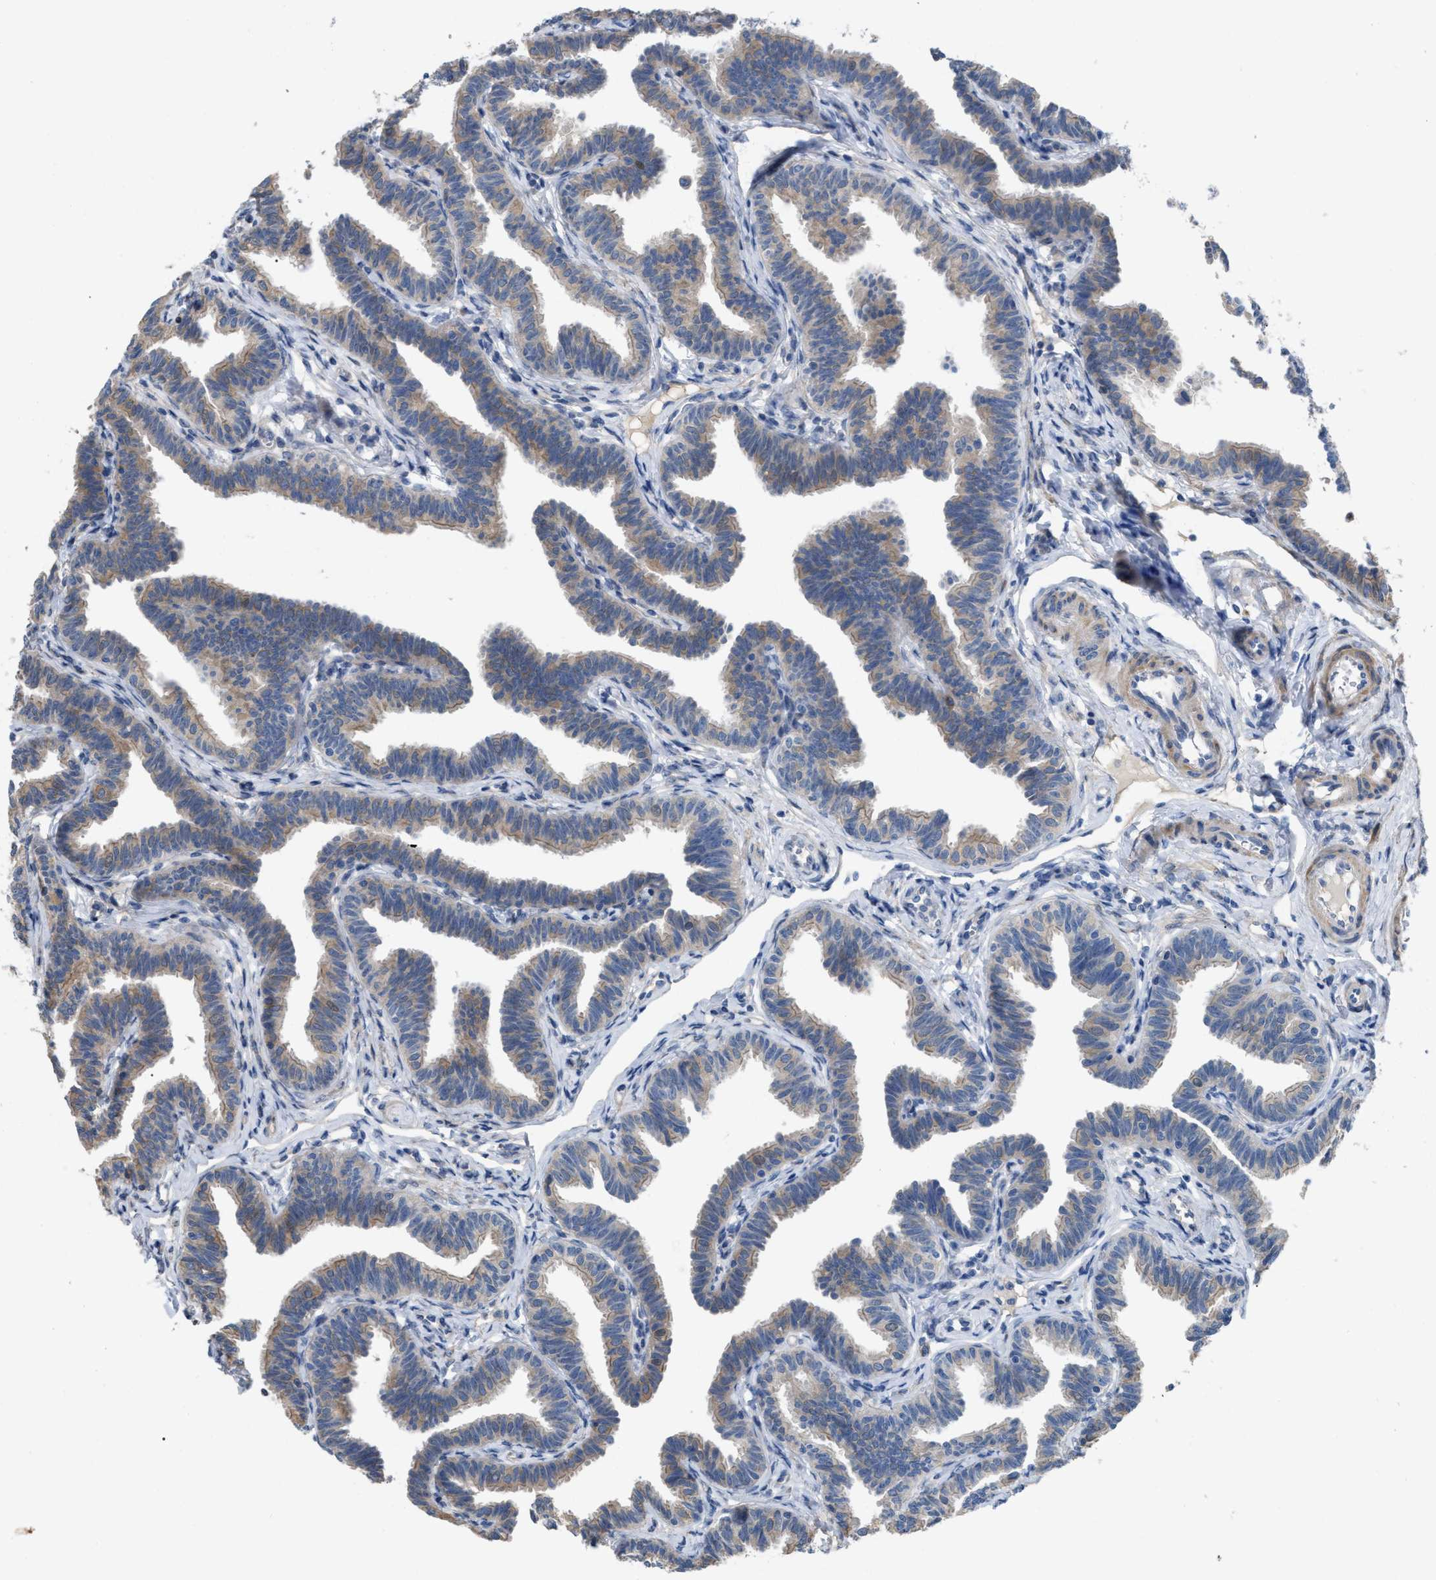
{"staining": {"intensity": "weak", "quantity": "25%-75%", "location": "cytoplasmic/membranous"}, "tissue": "fallopian tube", "cell_type": "Glandular cells", "image_type": "normal", "snomed": [{"axis": "morphology", "description": "Normal tissue, NOS"}, {"axis": "topography", "description": "Fallopian tube"}, {"axis": "topography", "description": "Ovary"}], "caption": "IHC of benign fallopian tube exhibits low levels of weak cytoplasmic/membranous expression in about 25%-75% of glandular cells.", "gene": "DHX58", "patient": {"sex": "female", "age": 23}}